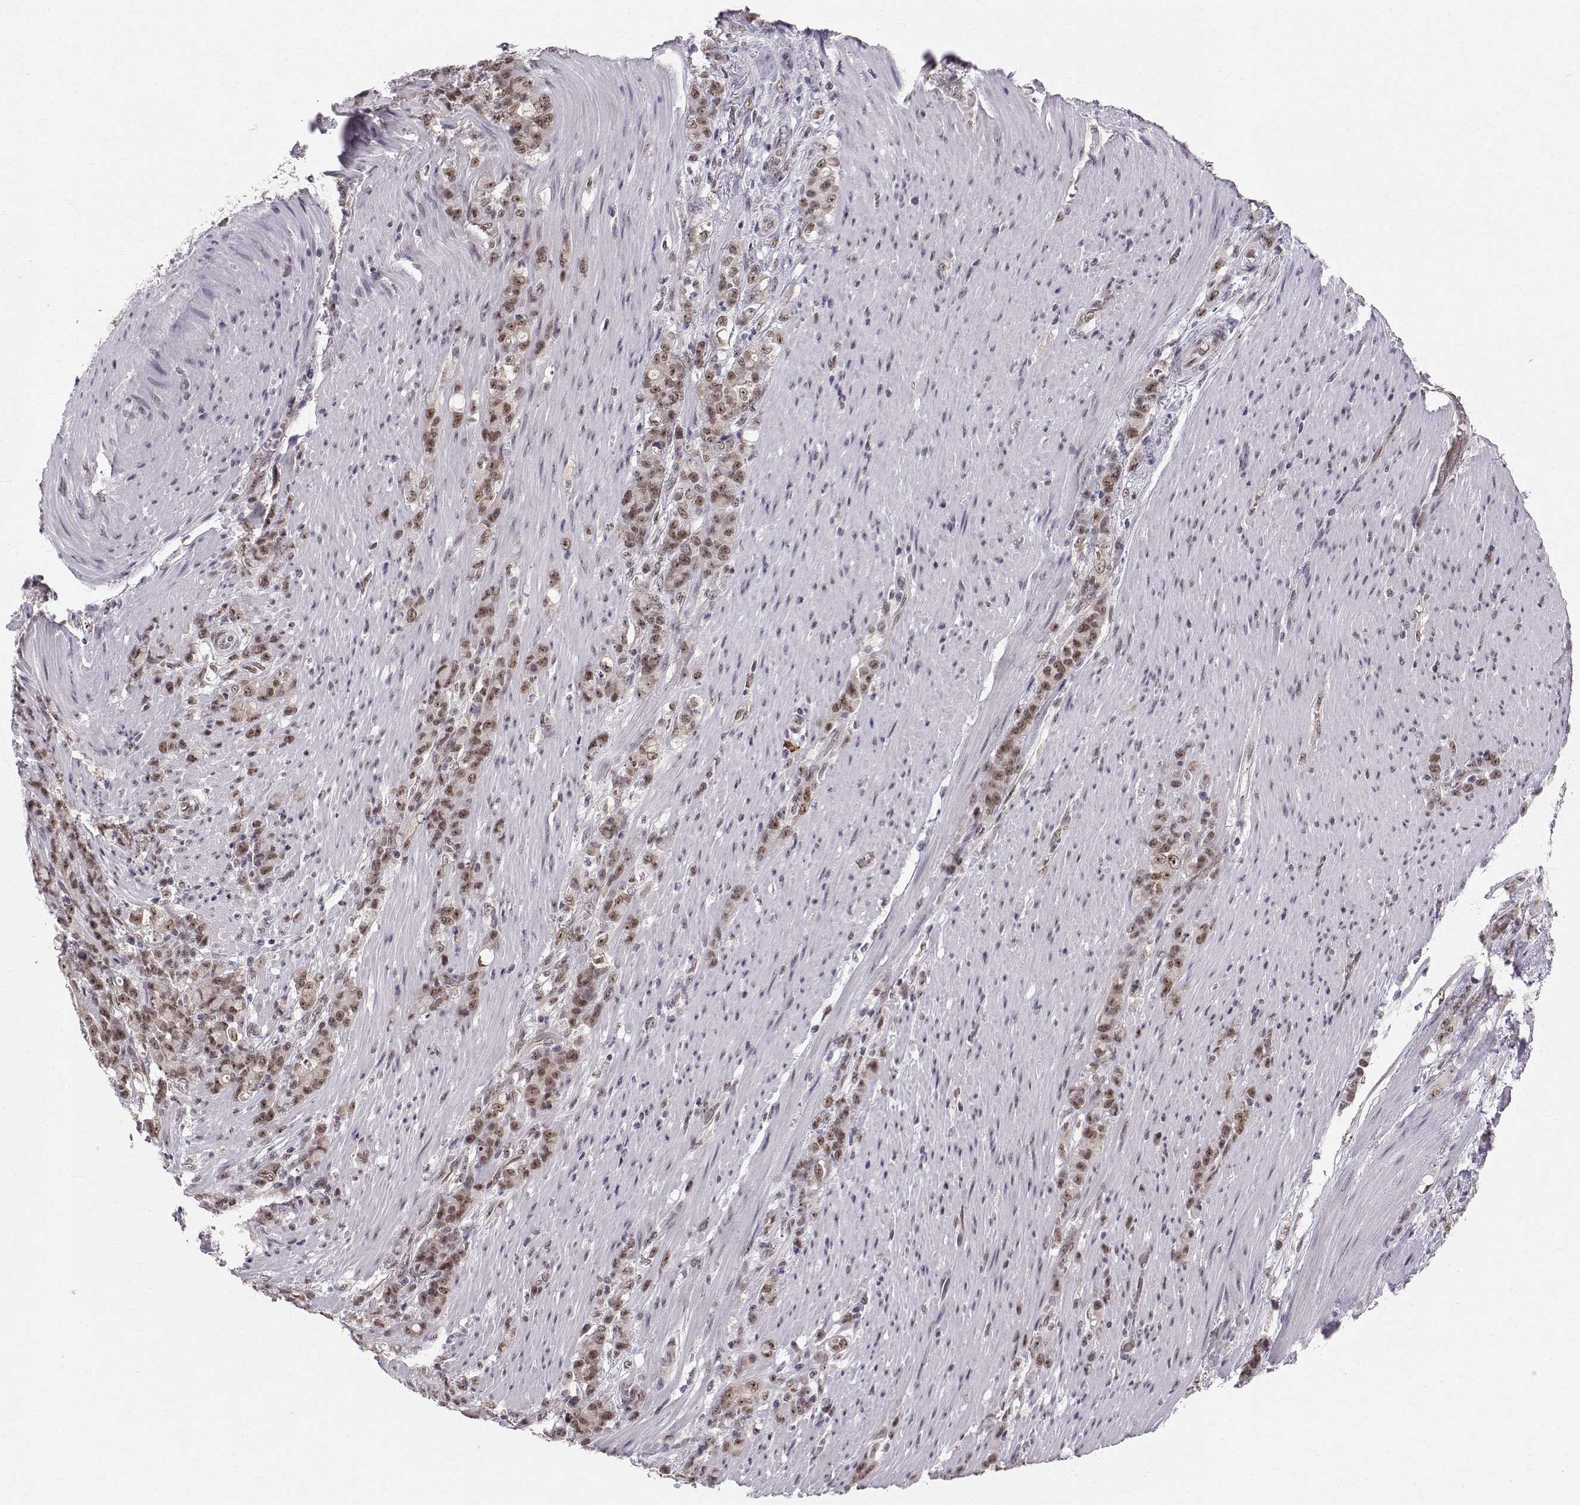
{"staining": {"intensity": "moderate", "quantity": ">75%", "location": "nuclear"}, "tissue": "stomach cancer", "cell_type": "Tumor cells", "image_type": "cancer", "snomed": [{"axis": "morphology", "description": "Adenocarcinoma, NOS"}, {"axis": "topography", "description": "Stomach"}], "caption": "Stomach cancer stained with immunohistochemistry (IHC) exhibits moderate nuclear expression in about >75% of tumor cells.", "gene": "RPP38", "patient": {"sex": "female", "age": 79}}